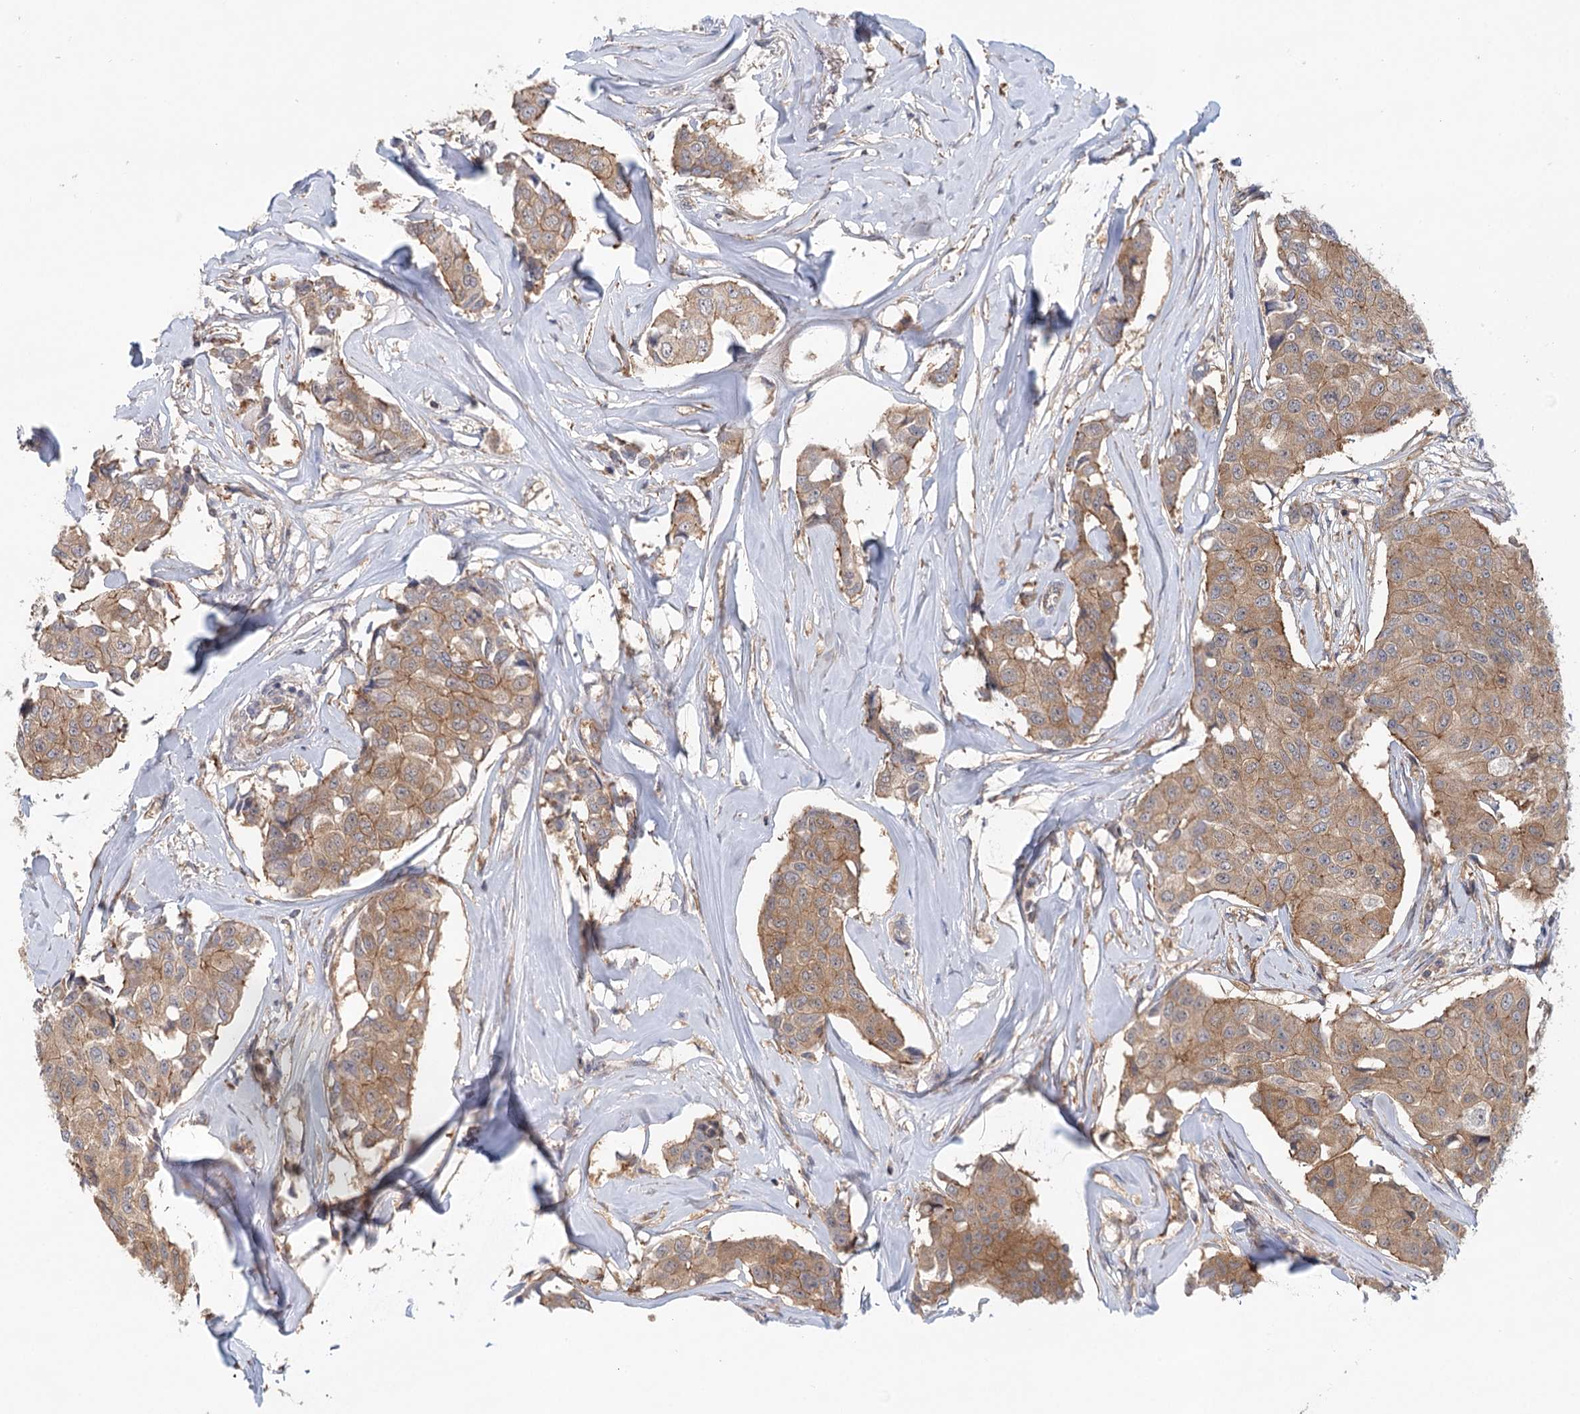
{"staining": {"intensity": "moderate", "quantity": ">75%", "location": "cytoplasmic/membranous"}, "tissue": "breast cancer", "cell_type": "Tumor cells", "image_type": "cancer", "snomed": [{"axis": "morphology", "description": "Duct carcinoma"}, {"axis": "topography", "description": "Breast"}], "caption": "Brown immunohistochemical staining in human invasive ductal carcinoma (breast) shows moderate cytoplasmic/membranous positivity in approximately >75% of tumor cells.", "gene": "UMPS", "patient": {"sex": "female", "age": 80}}